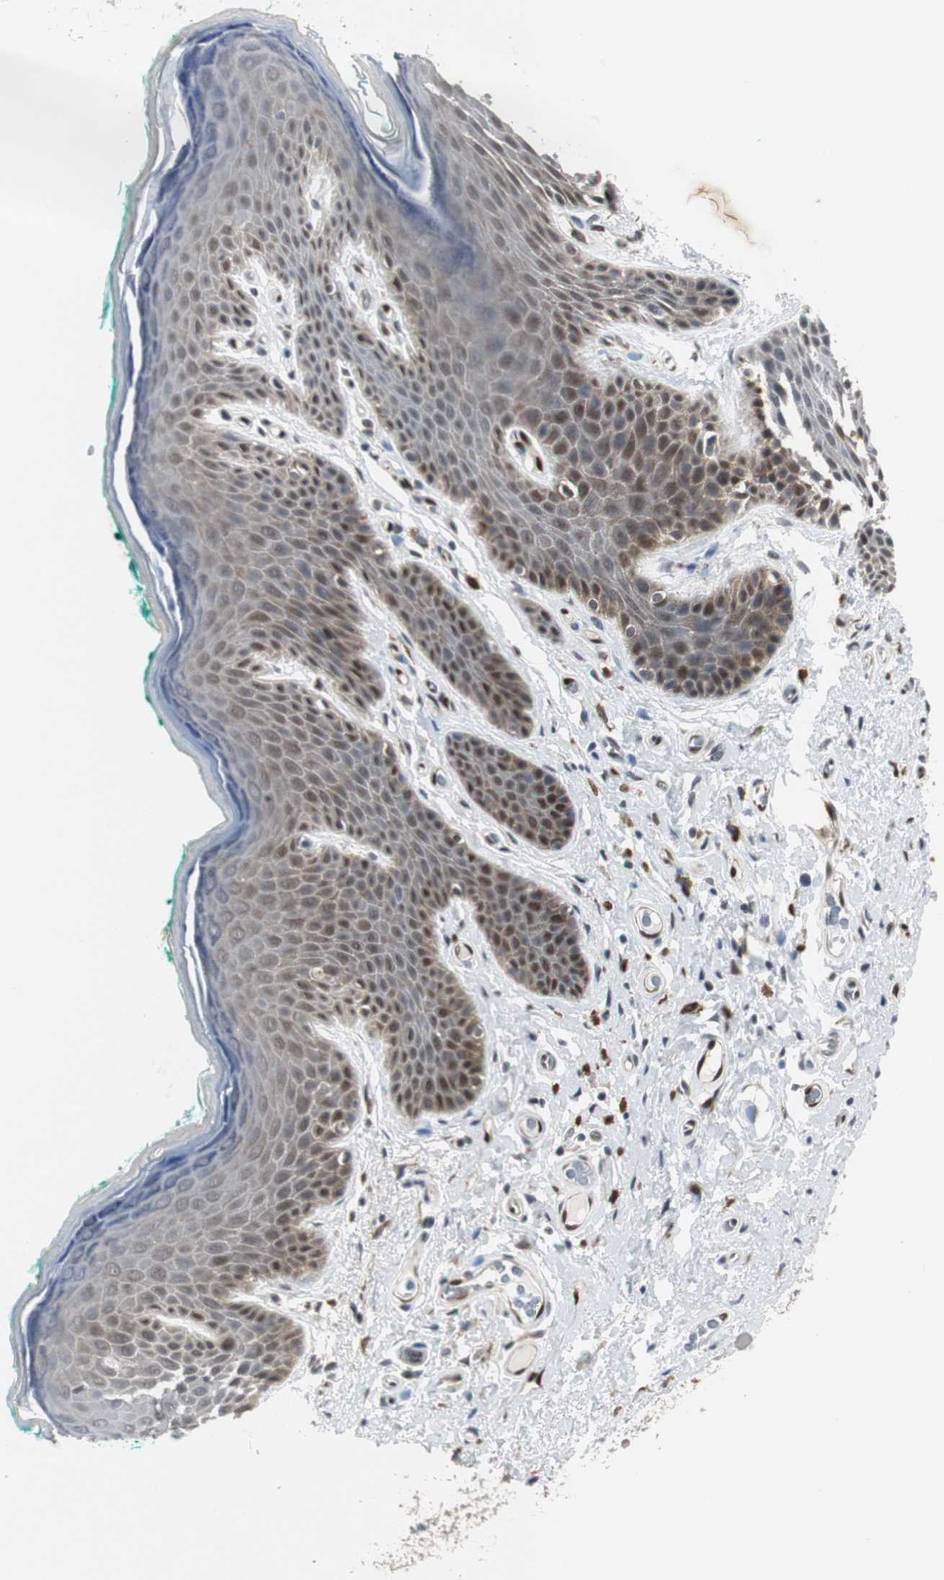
{"staining": {"intensity": "weak", "quantity": "<25%", "location": "cytoplasmic/membranous"}, "tissue": "skin", "cell_type": "Epidermal cells", "image_type": "normal", "snomed": [{"axis": "morphology", "description": "Normal tissue, NOS"}, {"axis": "topography", "description": "Anal"}], "caption": "Histopathology image shows no significant protein positivity in epidermal cells of benign skin. (DAB (3,3'-diaminobenzidine) immunohistochemistry (IHC), high magnification).", "gene": "SMAD1", "patient": {"sex": "male", "age": 74}}